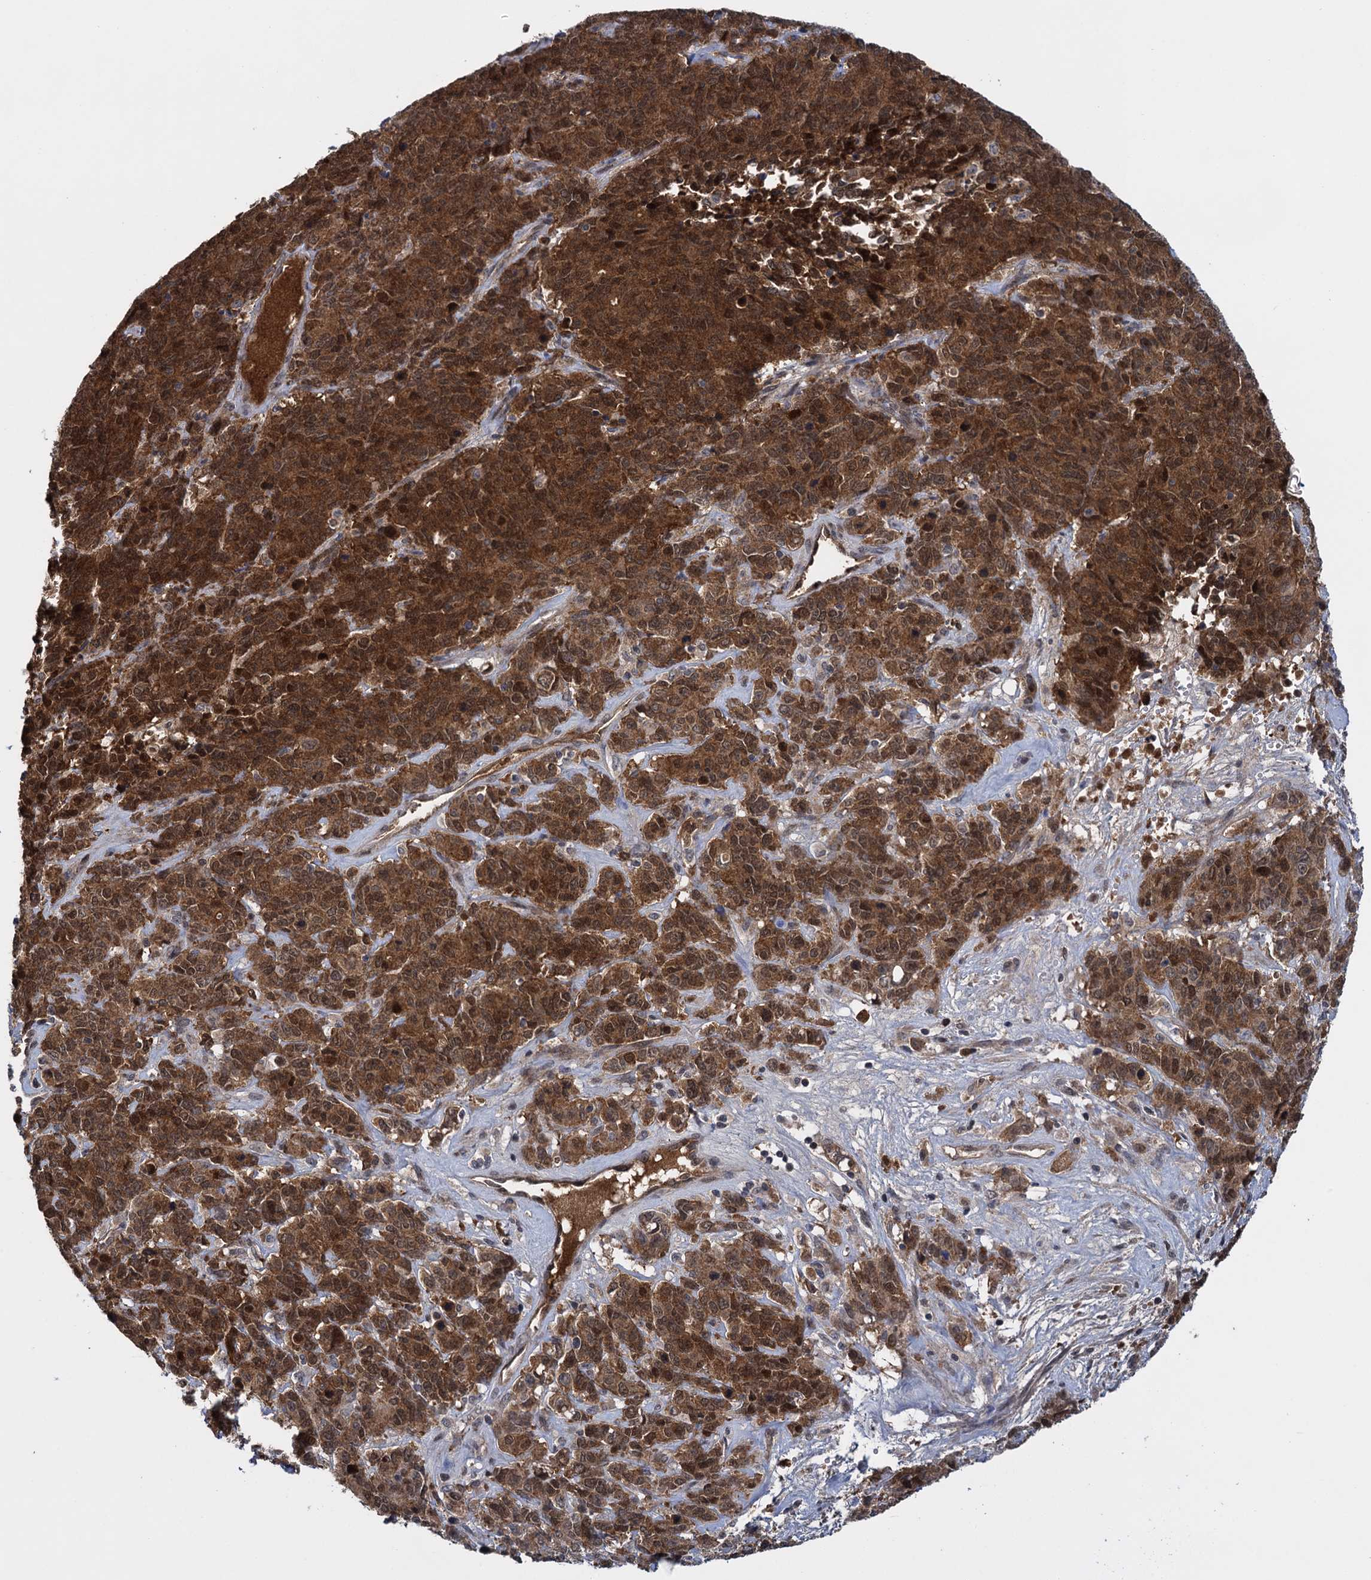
{"staining": {"intensity": "strong", "quantity": ">75%", "location": "cytoplasmic/membranous,nuclear"}, "tissue": "cervical cancer", "cell_type": "Tumor cells", "image_type": "cancer", "snomed": [{"axis": "morphology", "description": "Squamous cell carcinoma, NOS"}, {"axis": "topography", "description": "Cervix"}], "caption": "Immunohistochemical staining of cervical cancer displays strong cytoplasmic/membranous and nuclear protein positivity in approximately >75% of tumor cells.", "gene": "GLO1", "patient": {"sex": "female", "age": 60}}